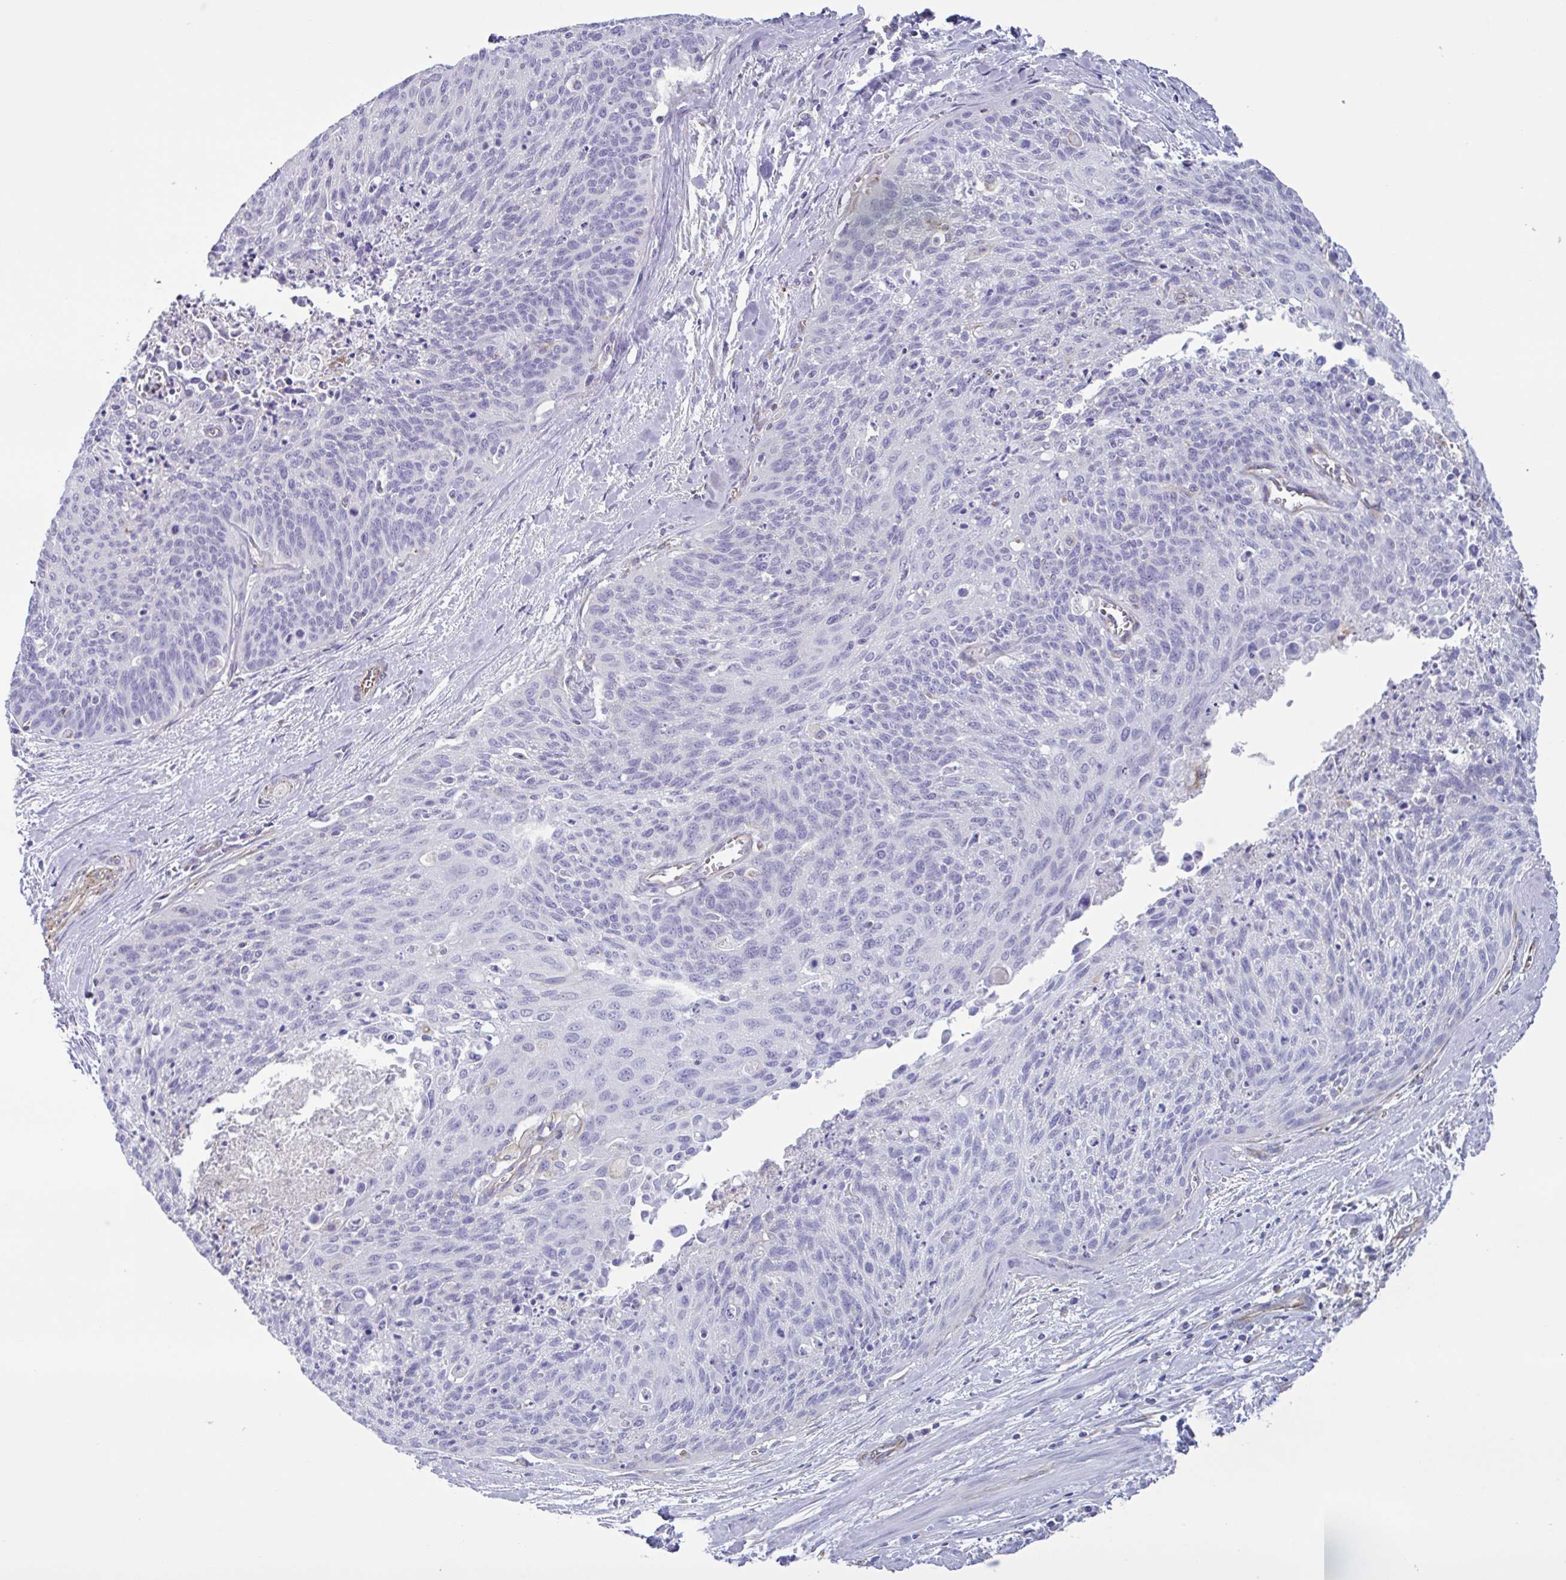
{"staining": {"intensity": "negative", "quantity": "none", "location": "none"}, "tissue": "cervical cancer", "cell_type": "Tumor cells", "image_type": "cancer", "snomed": [{"axis": "morphology", "description": "Squamous cell carcinoma, NOS"}, {"axis": "topography", "description": "Cervix"}], "caption": "Tumor cells show no significant protein staining in squamous cell carcinoma (cervical).", "gene": "TMEM86B", "patient": {"sex": "female", "age": 55}}